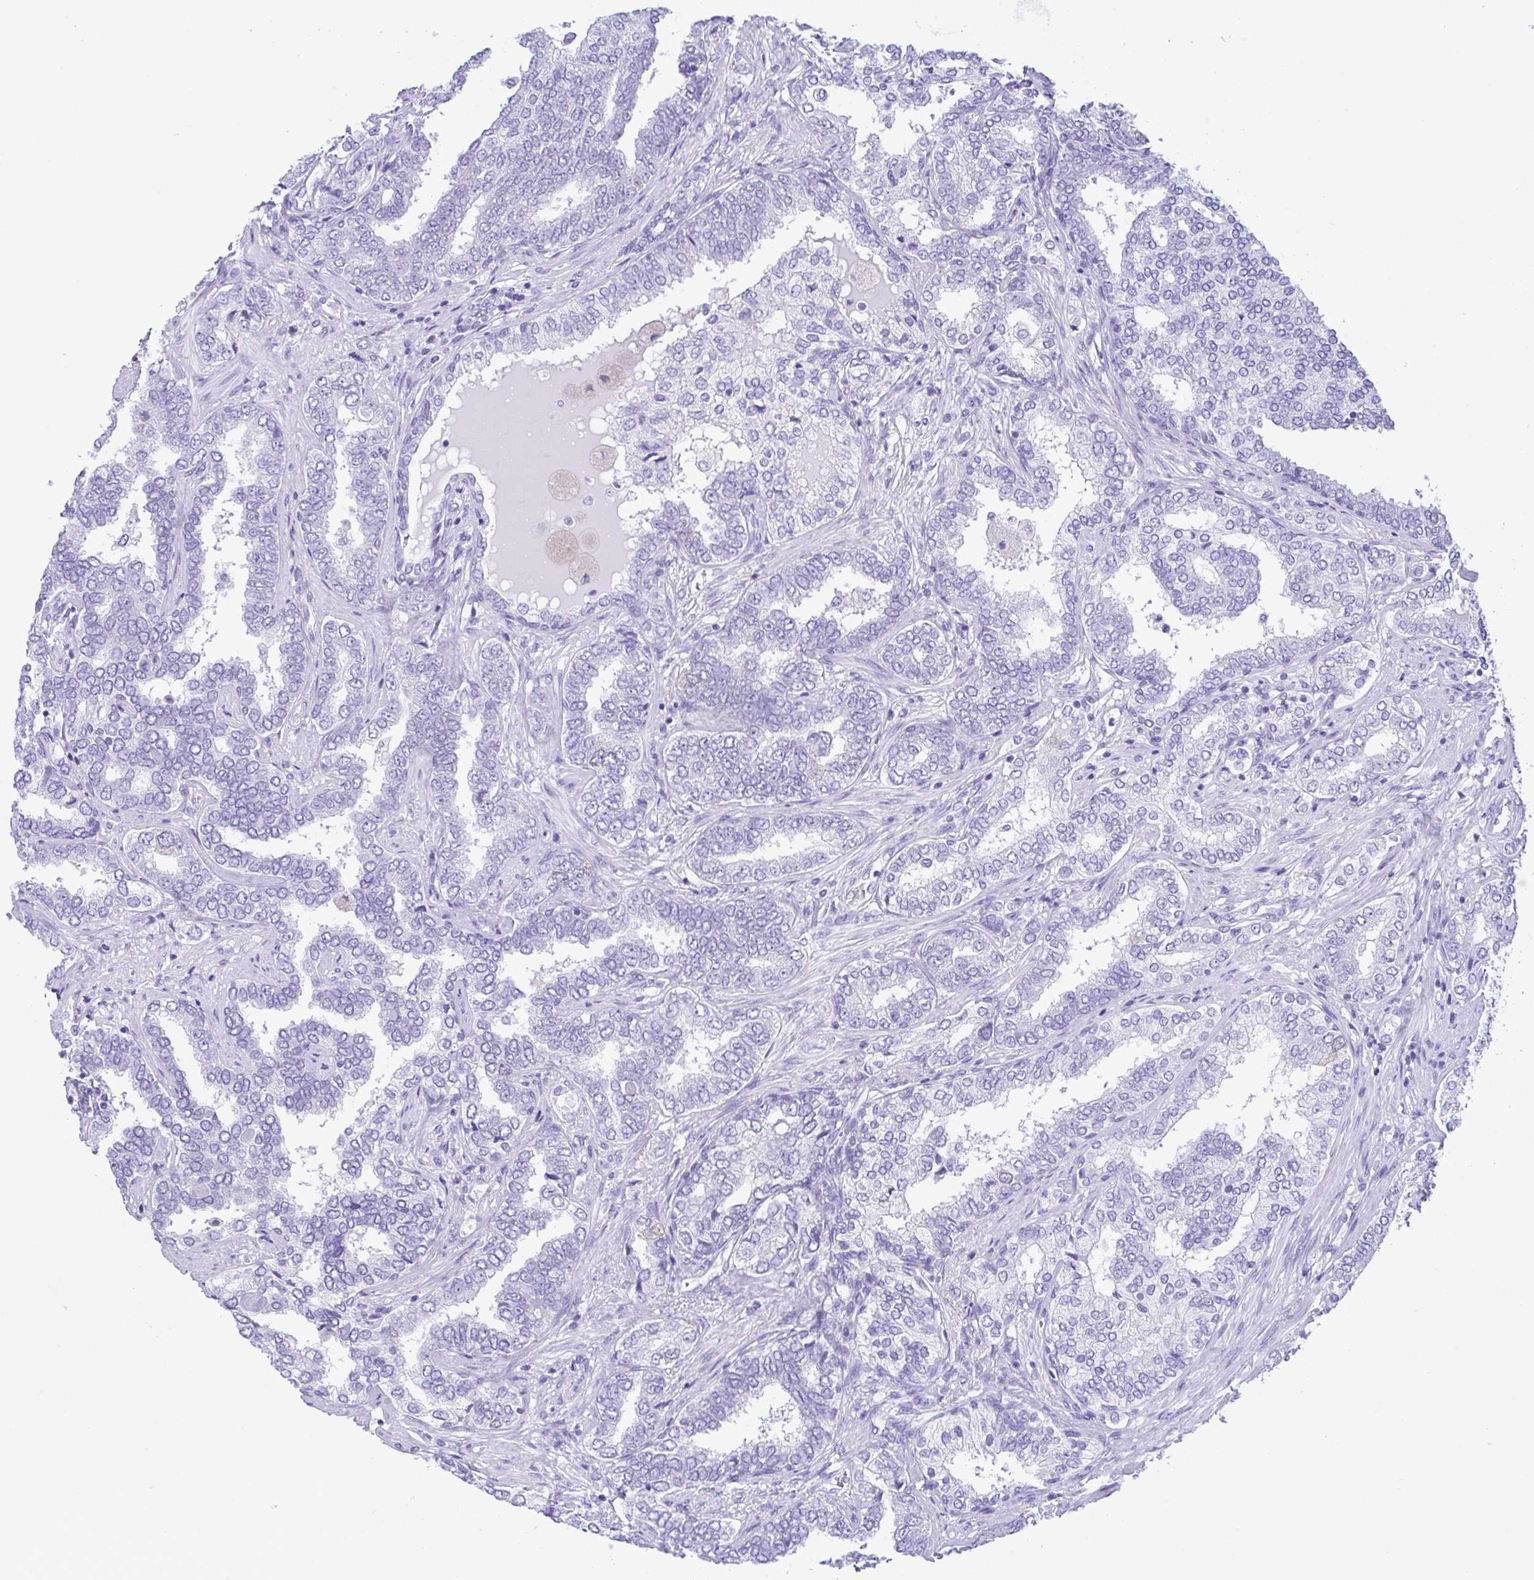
{"staining": {"intensity": "negative", "quantity": "none", "location": "none"}, "tissue": "prostate cancer", "cell_type": "Tumor cells", "image_type": "cancer", "snomed": [{"axis": "morphology", "description": "Adenocarcinoma, High grade"}, {"axis": "topography", "description": "Prostate"}], "caption": "High magnification brightfield microscopy of prostate cancer (adenocarcinoma (high-grade)) stained with DAB (3,3'-diaminobenzidine) (brown) and counterstained with hematoxylin (blue): tumor cells show no significant positivity.", "gene": "RRM2", "patient": {"sex": "male", "age": 72}}